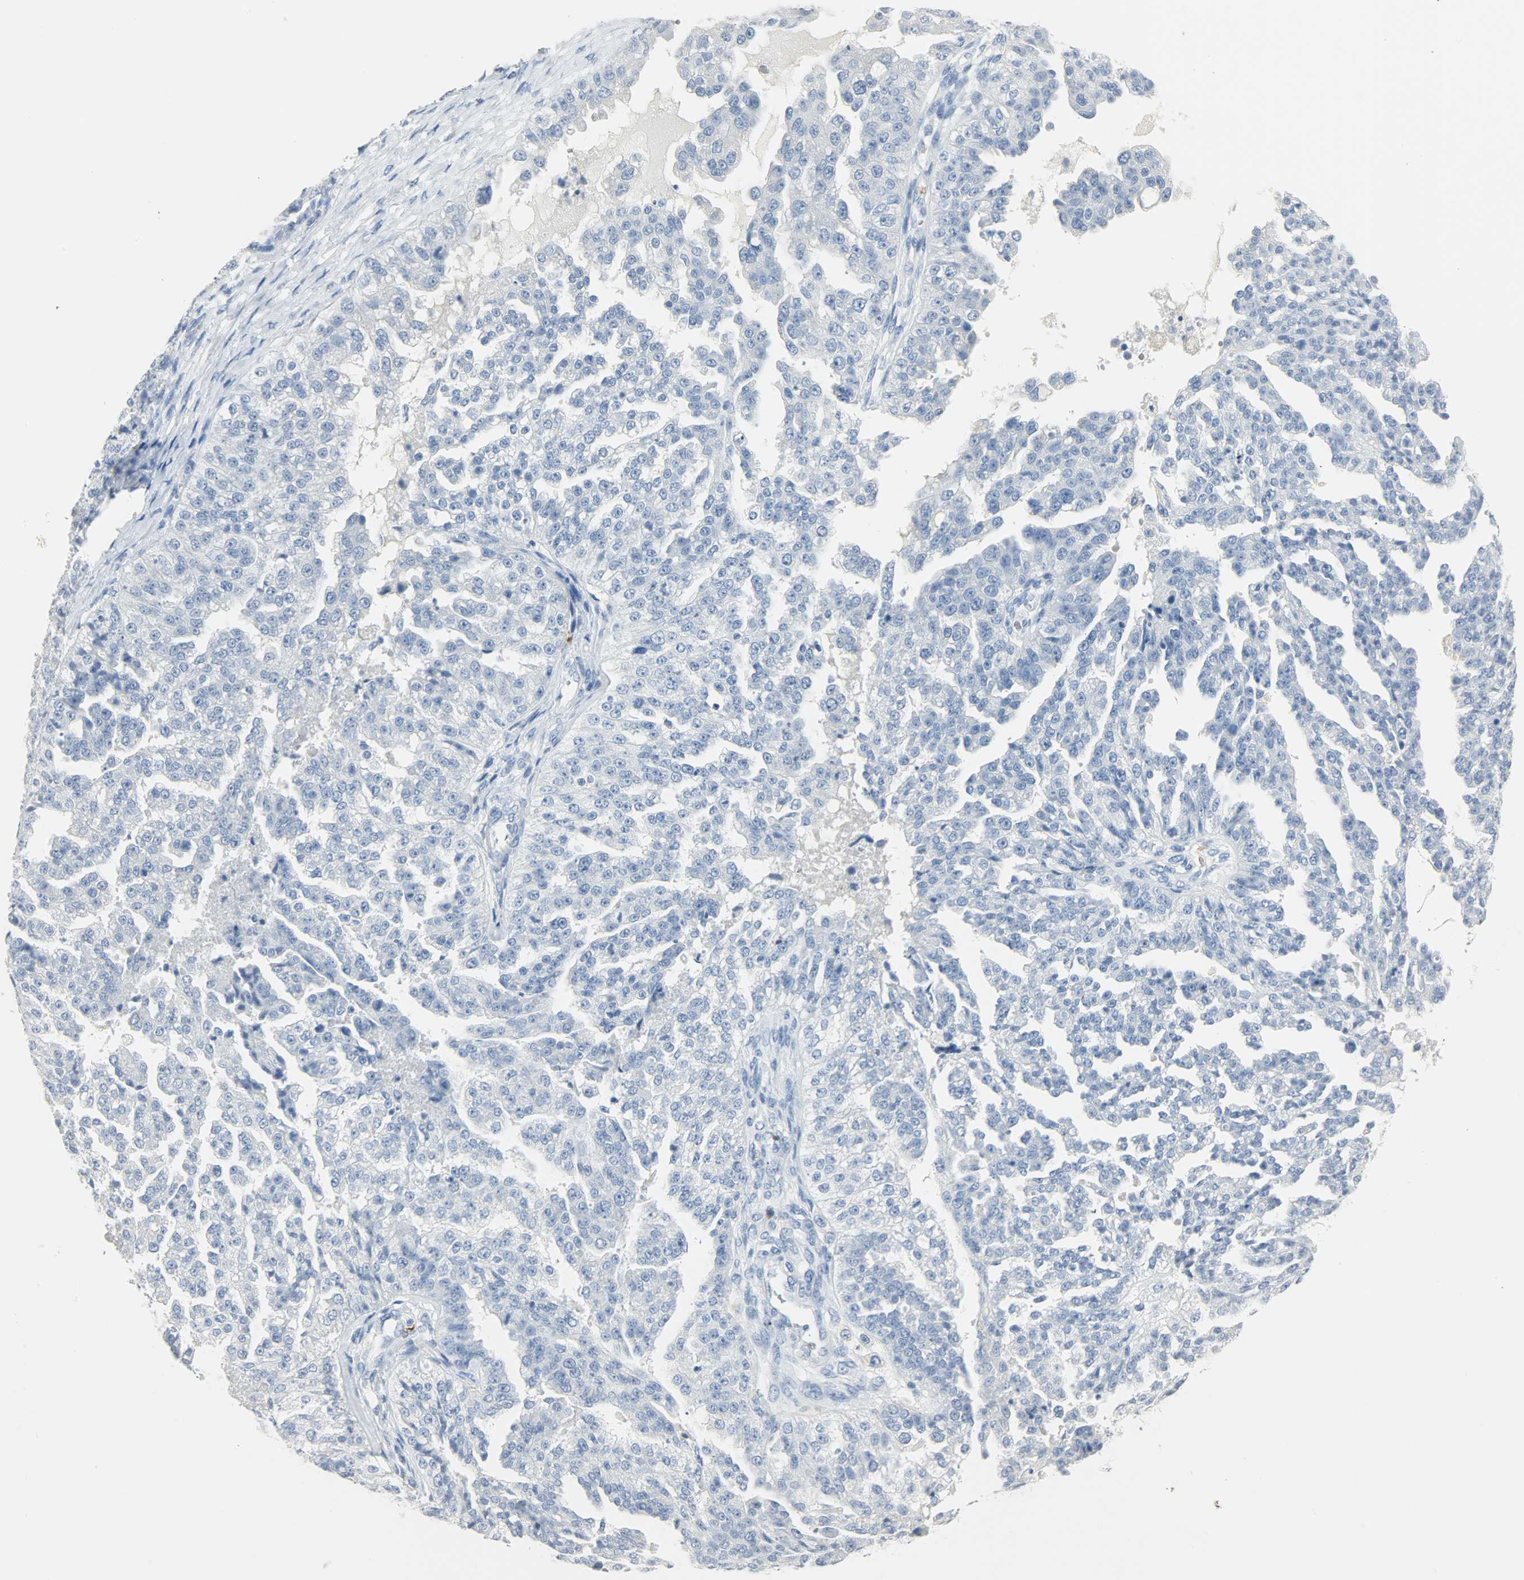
{"staining": {"intensity": "negative", "quantity": "none", "location": "none"}, "tissue": "ovarian cancer", "cell_type": "Tumor cells", "image_type": "cancer", "snomed": [{"axis": "morphology", "description": "Cystadenocarcinoma, serous, NOS"}, {"axis": "topography", "description": "Ovary"}], "caption": "DAB immunohistochemical staining of serous cystadenocarcinoma (ovarian) exhibits no significant positivity in tumor cells.", "gene": "PTPN6", "patient": {"sex": "female", "age": 58}}